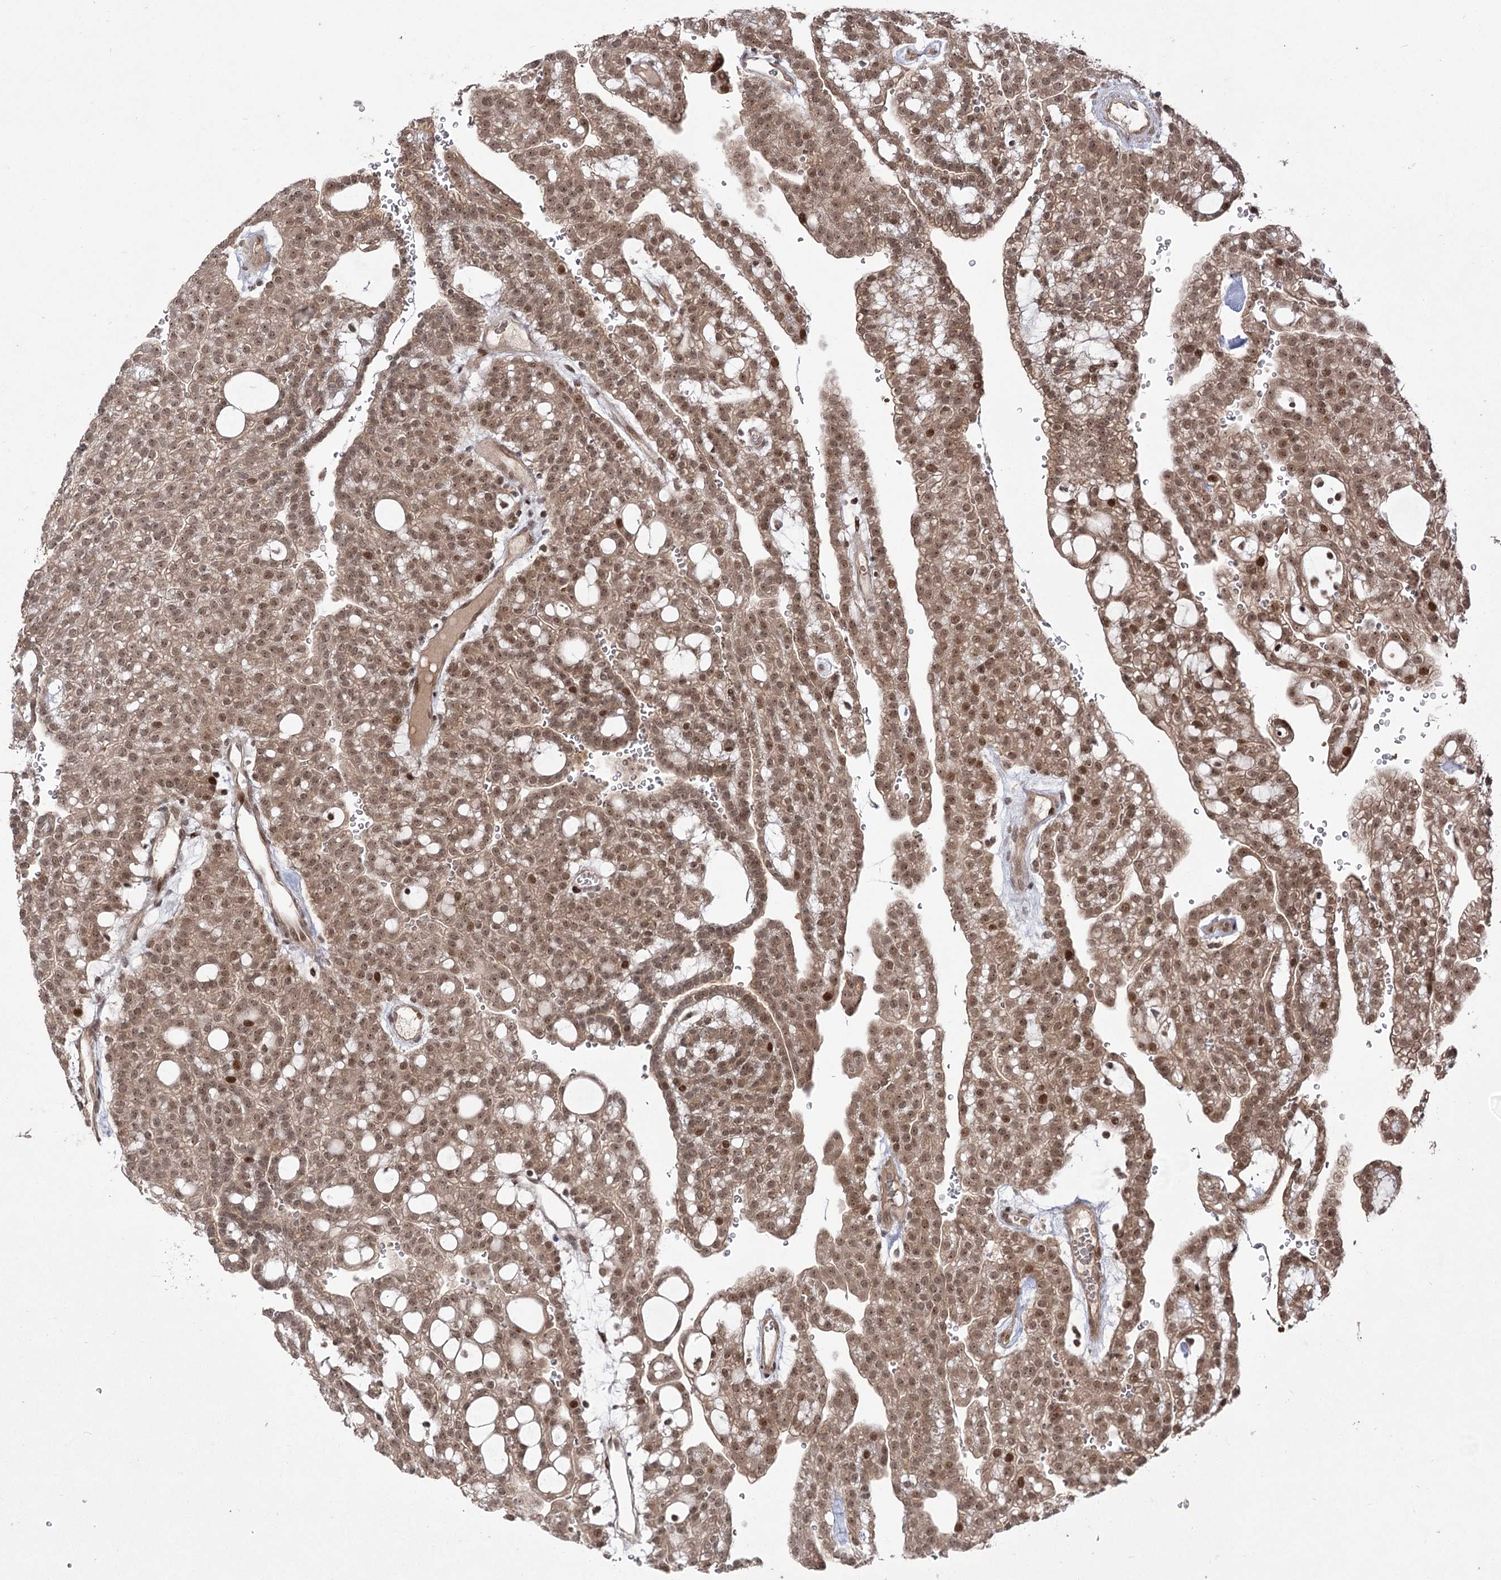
{"staining": {"intensity": "moderate", "quantity": ">75%", "location": "cytoplasmic/membranous,nuclear"}, "tissue": "renal cancer", "cell_type": "Tumor cells", "image_type": "cancer", "snomed": [{"axis": "morphology", "description": "Adenocarcinoma, NOS"}, {"axis": "topography", "description": "Kidney"}], "caption": "A photomicrograph of human adenocarcinoma (renal) stained for a protein reveals moderate cytoplasmic/membranous and nuclear brown staining in tumor cells.", "gene": "HELQ", "patient": {"sex": "male", "age": 63}}